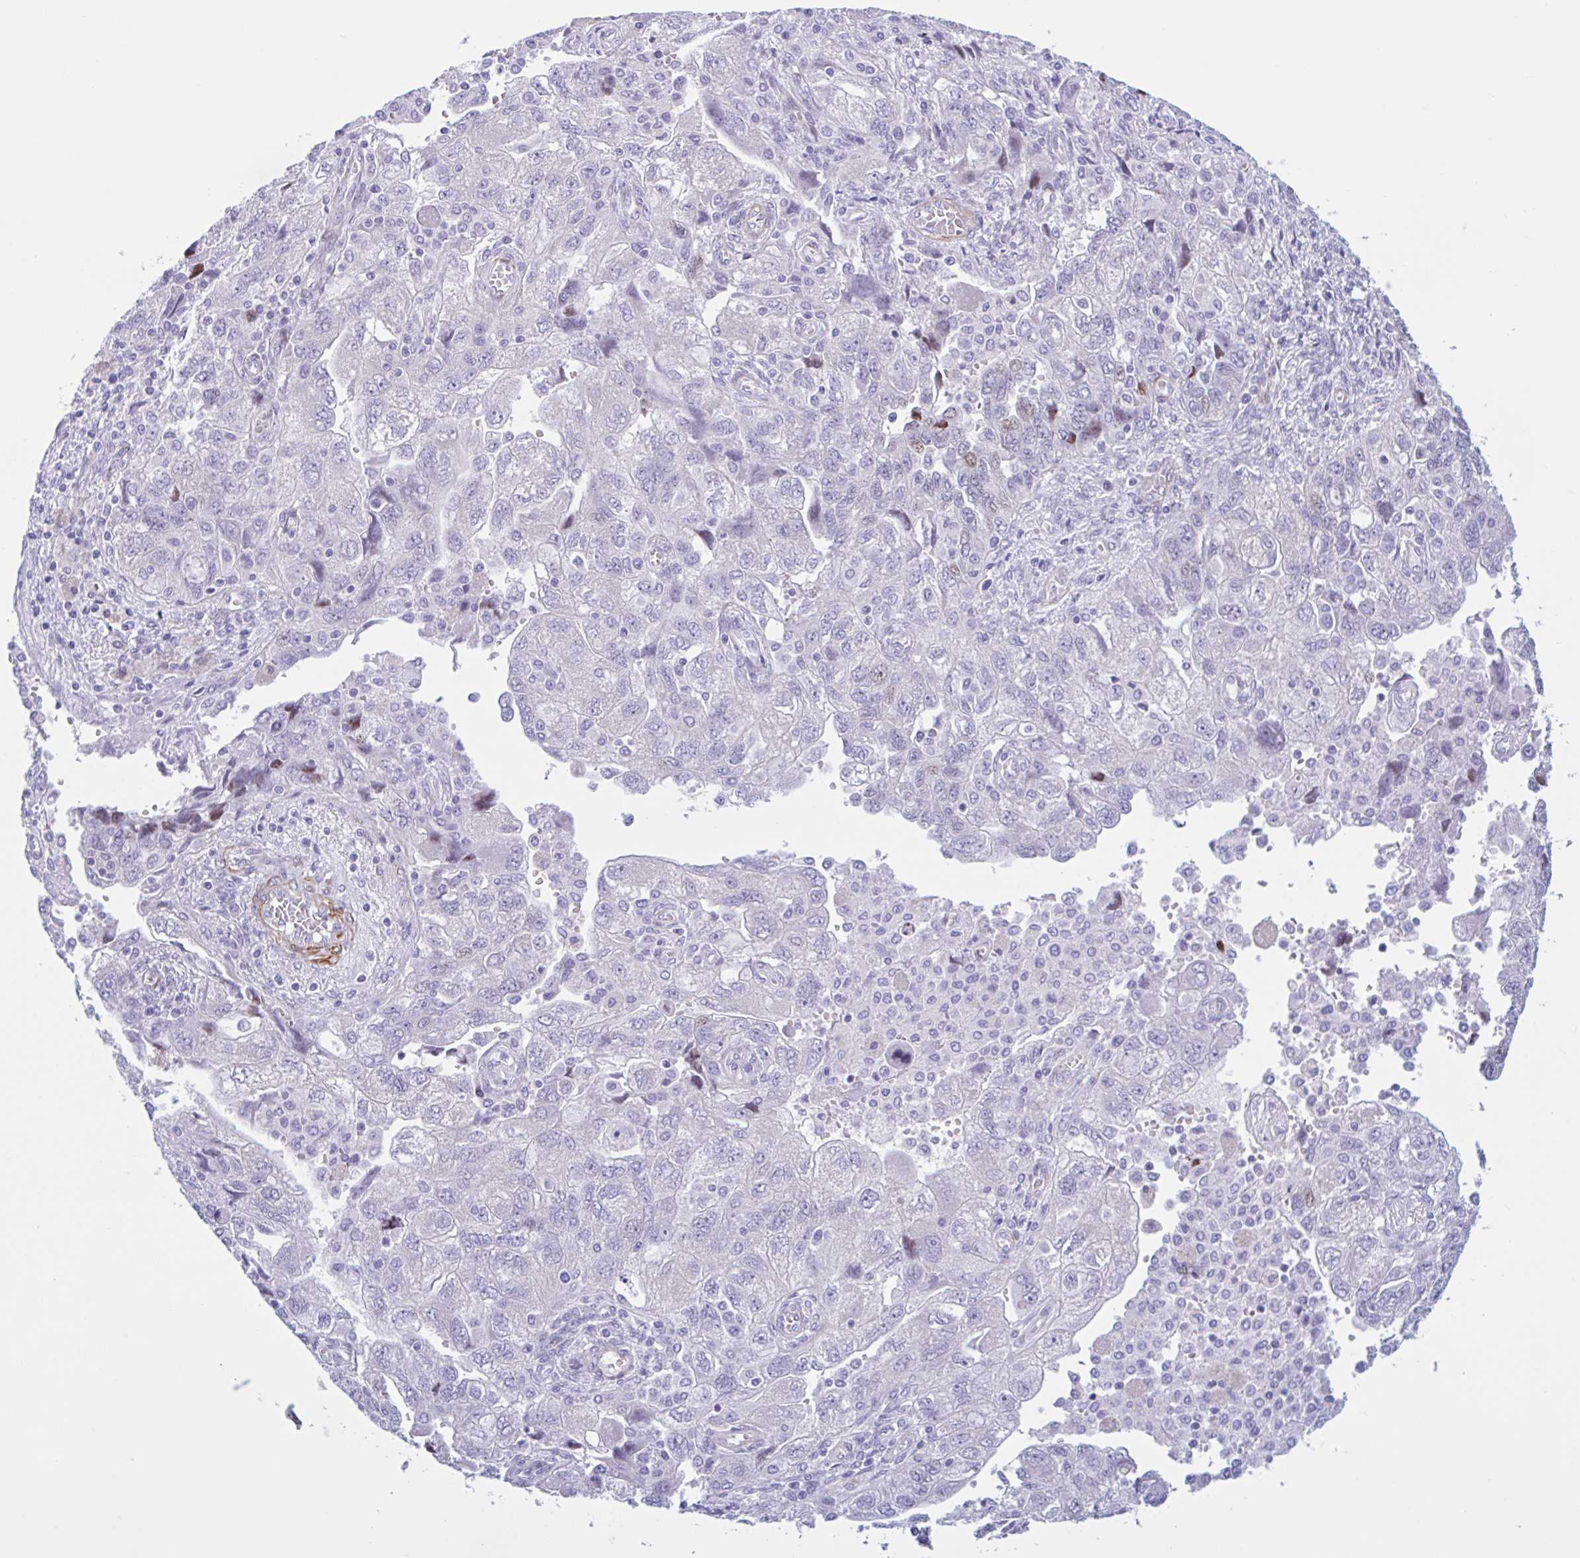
{"staining": {"intensity": "weak", "quantity": "<25%", "location": "nuclear"}, "tissue": "ovarian cancer", "cell_type": "Tumor cells", "image_type": "cancer", "snomed": [{"axis": "morphology", "description": "Carcinoma, NOS"}, {"axis": "morphology", "description": "Cystadenocarcinoma, serous, NOS"}, {"axis": "topography", "description": "Ovary"}], "caption": "Immunohistochemical staining of human ovarian cancer reveals no significant expression in tumor cells.", "gene": "AHCYL2", "patient": {"sex": "female", "age": 69}}